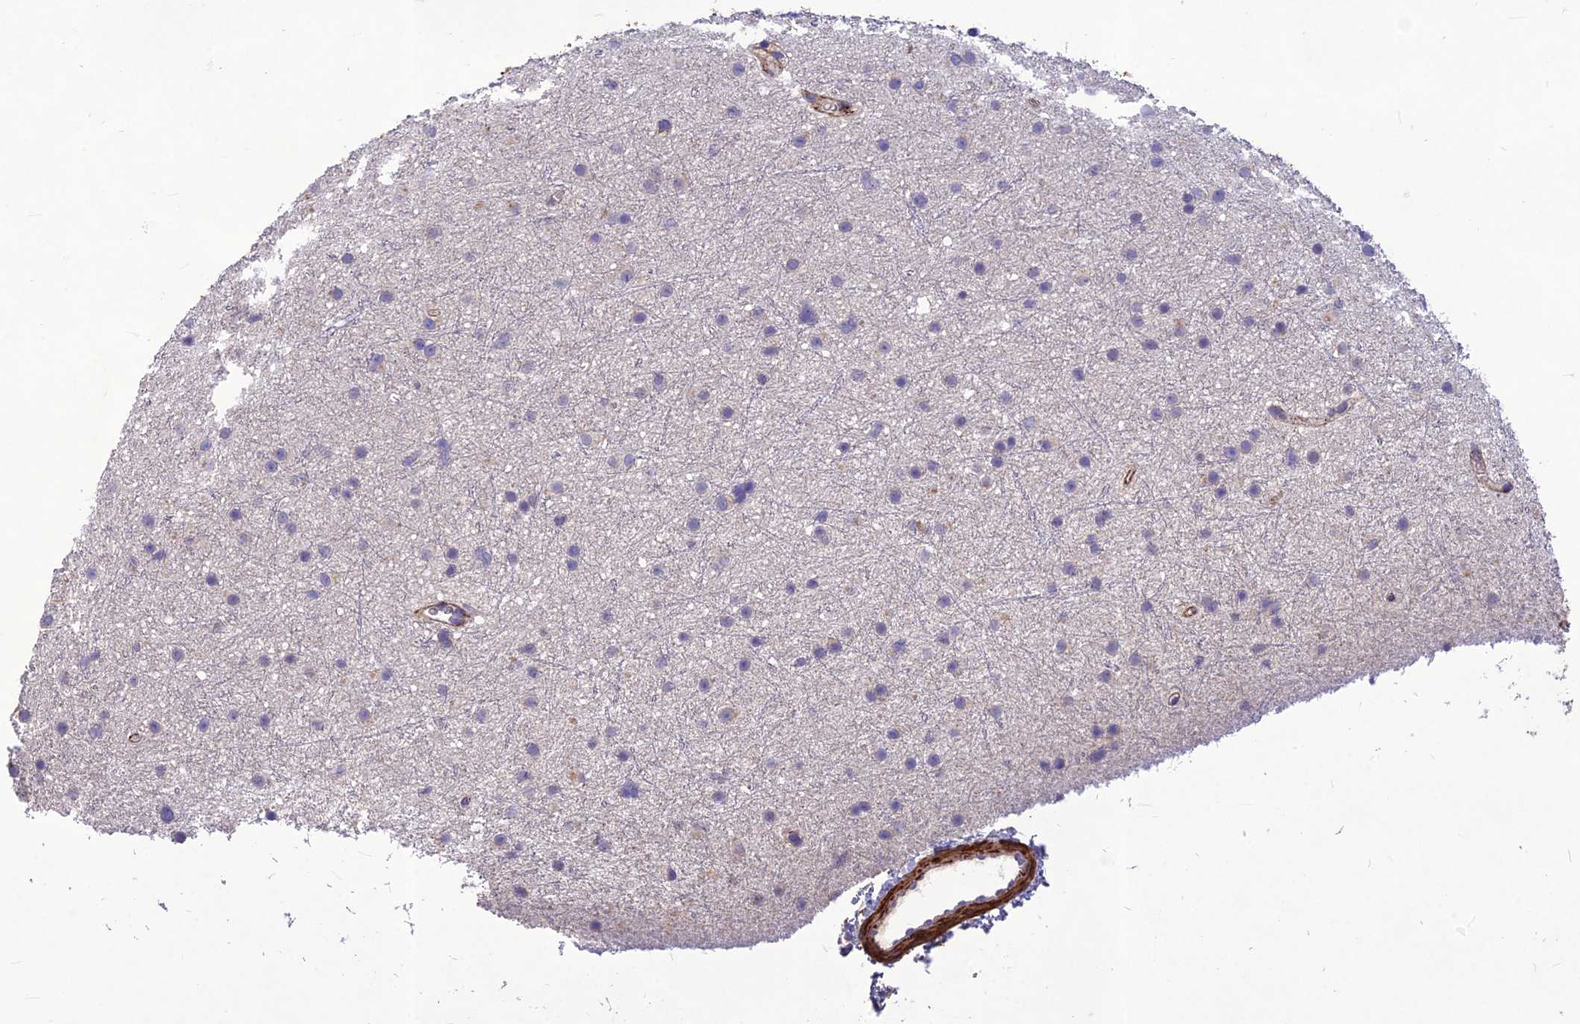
{"staining": {"intensity": "negative", "quantity": "none", "location": "none"}, "tissue": "glioma", "cell_type": "Tumor cells", "image_type": "cancer", "snomed": [{"axis": "morphology", "description": "Glioma, malignant, Low grade"}, {"axis": "topography", "description": "Cerebral cortex"}], "caption": "Tumor cells show no significant expression in glioma.", "gene": "CLUH", "patient": {"sex": "female", "age": 39}}